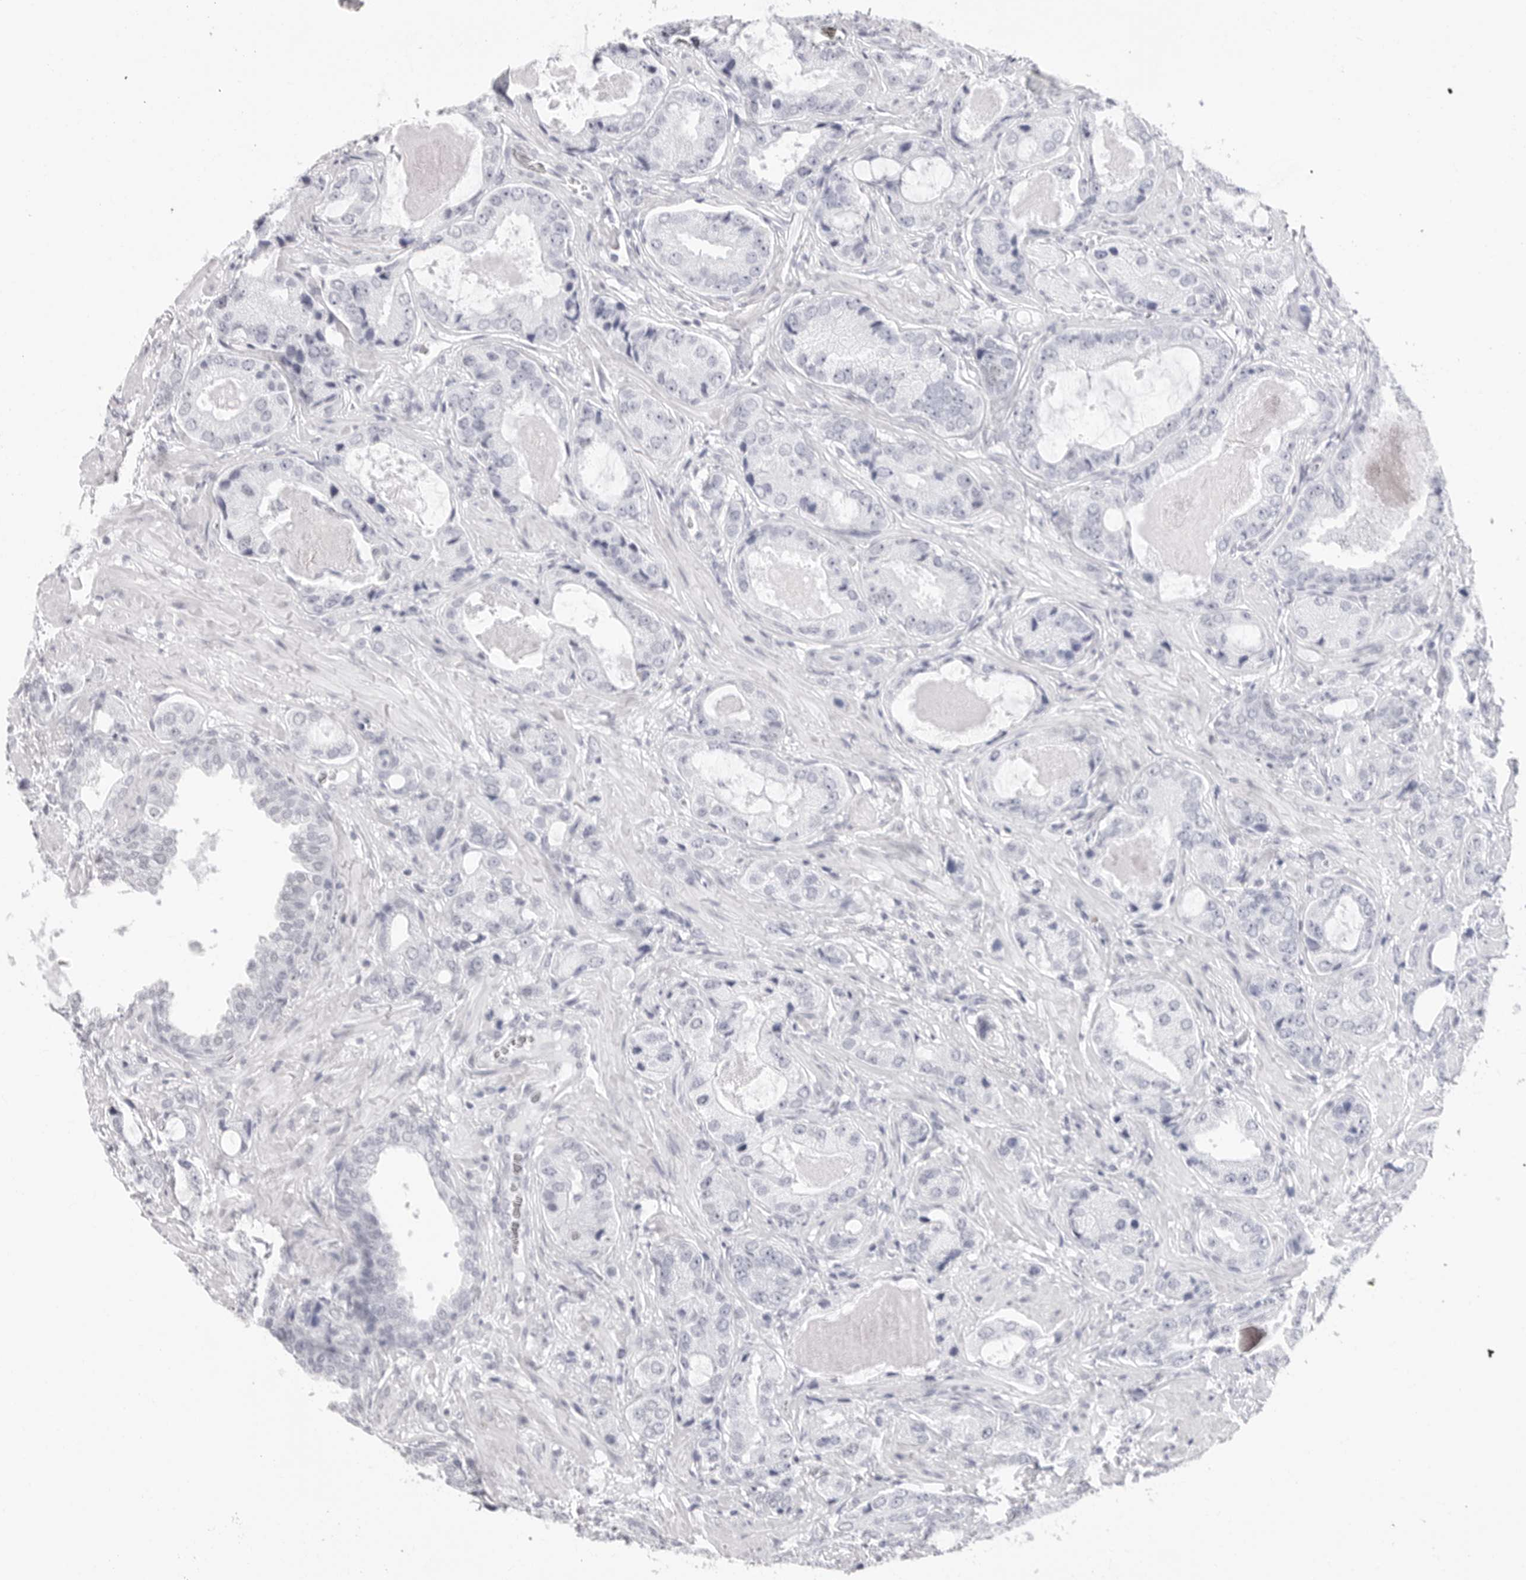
{"staining": {"intensity": "negative", "quantity": "none", "location": "none"}, "tissue": "prostate cancer", "cell_type": "Tumor cells", "image_type": "cancer", "snomed": [{"axis": "morphology", "description": "Normal tissue, NOS"}, {"axis": "morphology", "description": "Adenocarcinoma, High grade"}, {"axis": "topography", "description": "Prostate"}, {"axis": "topography", "description": "Peripheral nerve tissue"}], "caption": "IHC micrograph of neoplastic tissue: human adenocarcinoma (high-grade) (prostate) stained with DAB (3,3'-diaminobenzidine) exhibits no significant protein positivity in tumor cells.", "gene": "NASP", "patient": {"sex": "male", "age": 59}}